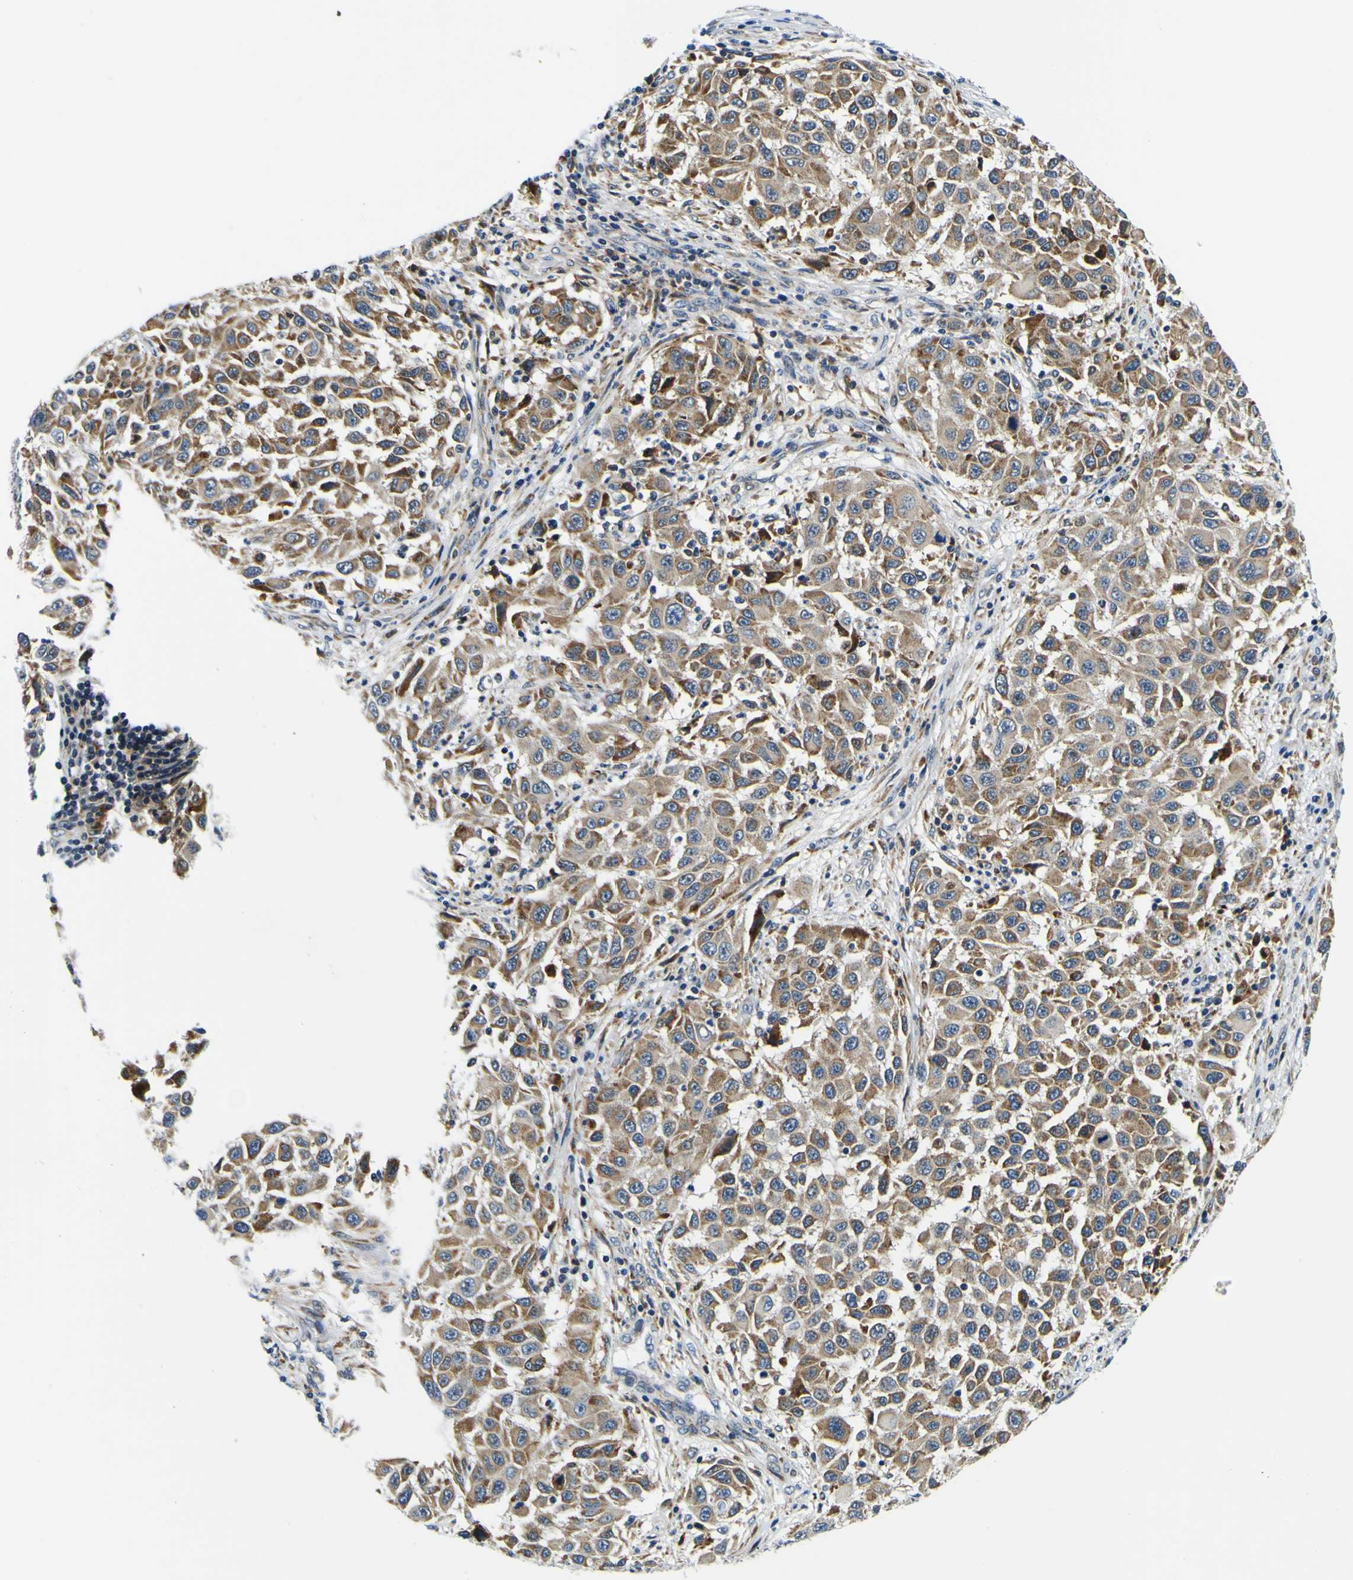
{"staining": {"intensity": "moderate", "quantity": ">75%", "location": "cytoplasmic/membranous"}, "tissue": "melanoma", "cell_type": "Tumor cells", "image_type": "cancer", "snomed": [{"axis": "morphology", "description": "Malignant melanoma, Metastatic site"}, {"axis": "topography", "description": "Lymph node"}], "caption": "Protein analysis of malignant melanoma (metastatic site) tissue shows moderate cytoplasmic/membranous staining in about >75% of tumor cells.", "gene": "NLRP3", "patient": {"sex": "male", "age": 61}}